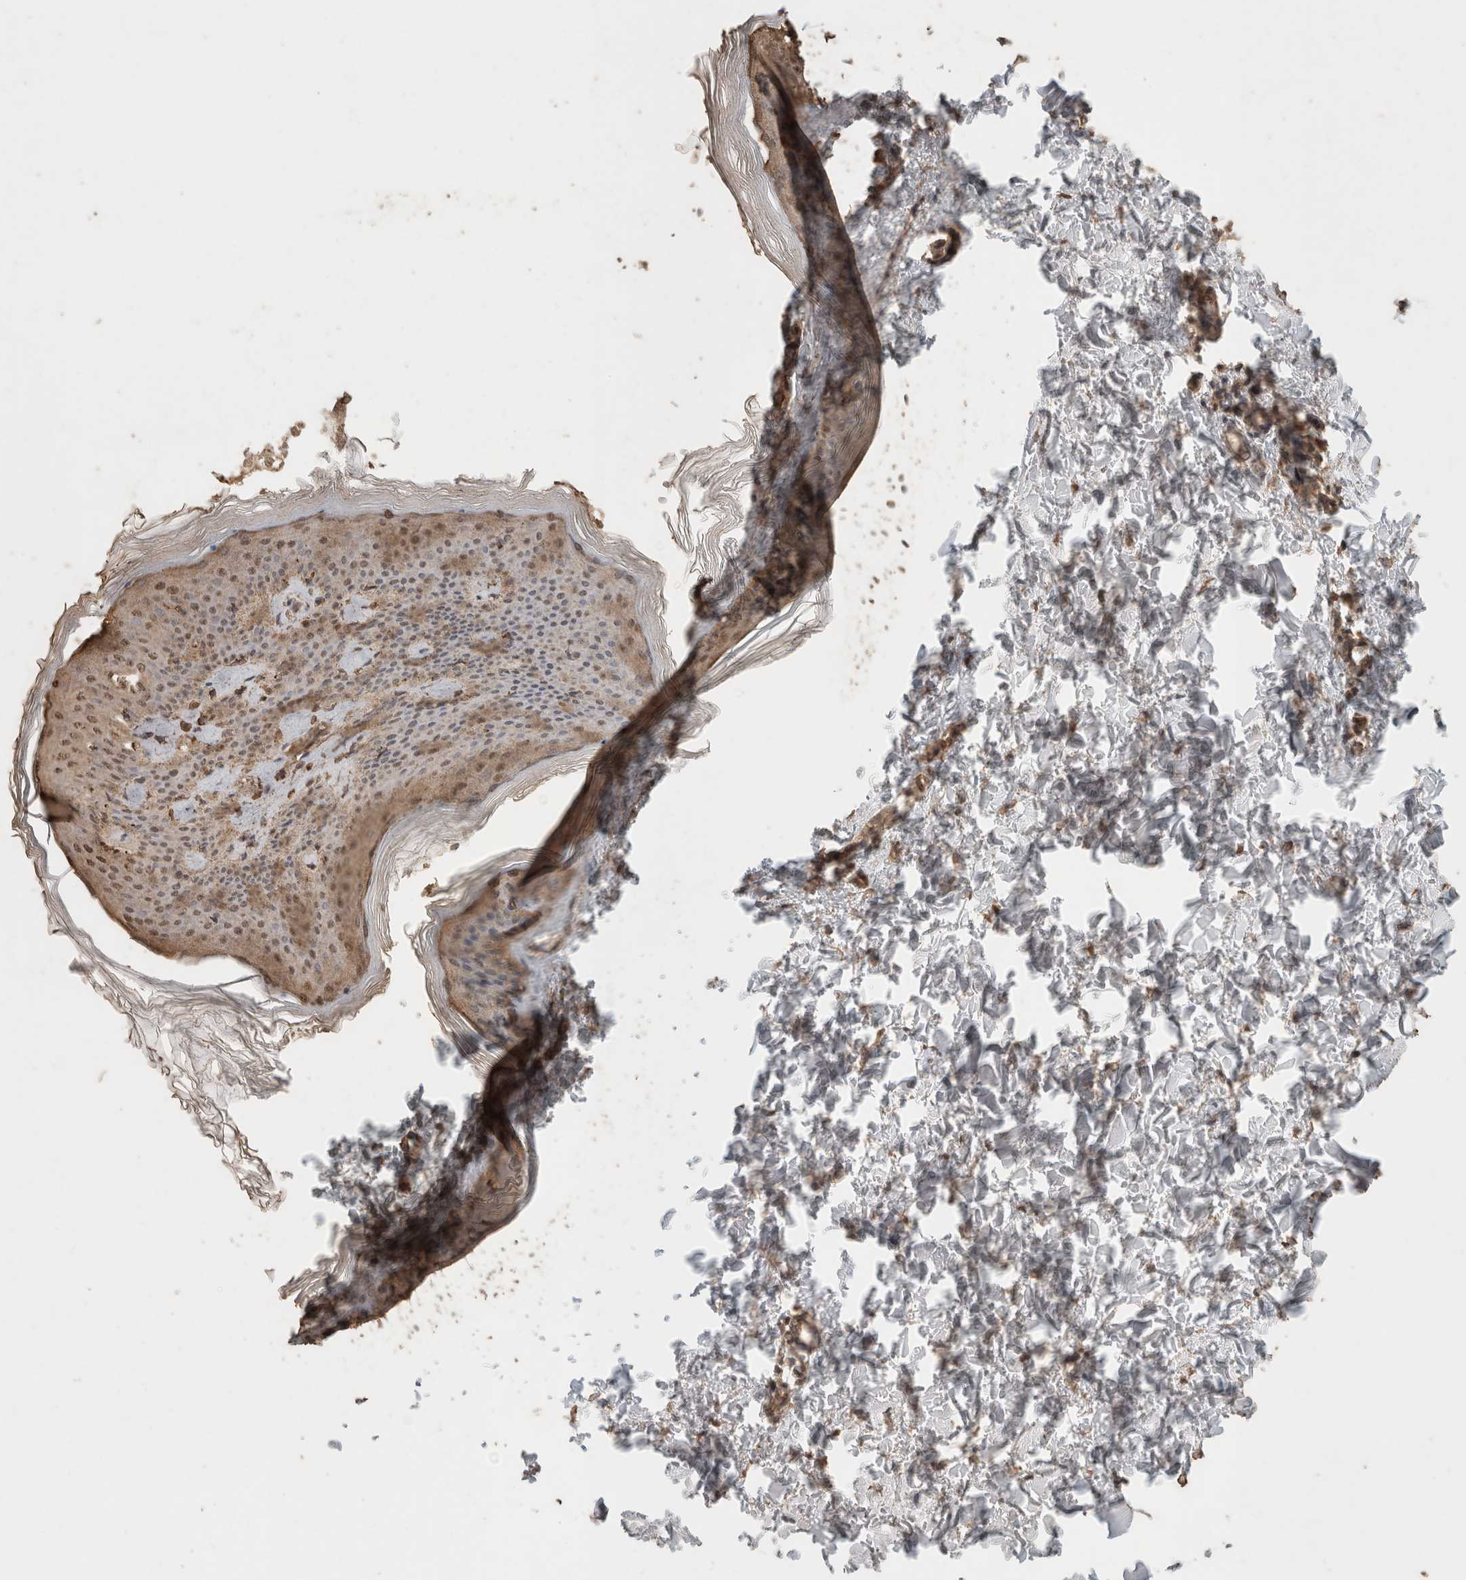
{"staining": {"intensity": "moderate", "quantity": ">75%", "location": "cytoplasmic/membranous"}, "tissue": "skin", "cell_type": "Fibroblasts", "image_type": "normal", "snomed": [{"axis": "morphology", "description": "Normal tissue, NOS"}, {"axis": "topography", "description": "Skin"}], "caption": "The micrograph shows a brown stain indicating the presence of a protein in the cytoplasmic/membranous of fibroblasts in skin. The staining is performed using DAB (3,3'-diaminobenzidine) brown chromogen to label protein expression. The nuclei are counter-stained blue using hematoxylin.", "gene": "CX3CL1", "patient": {"sex": "female", "age": 27}}